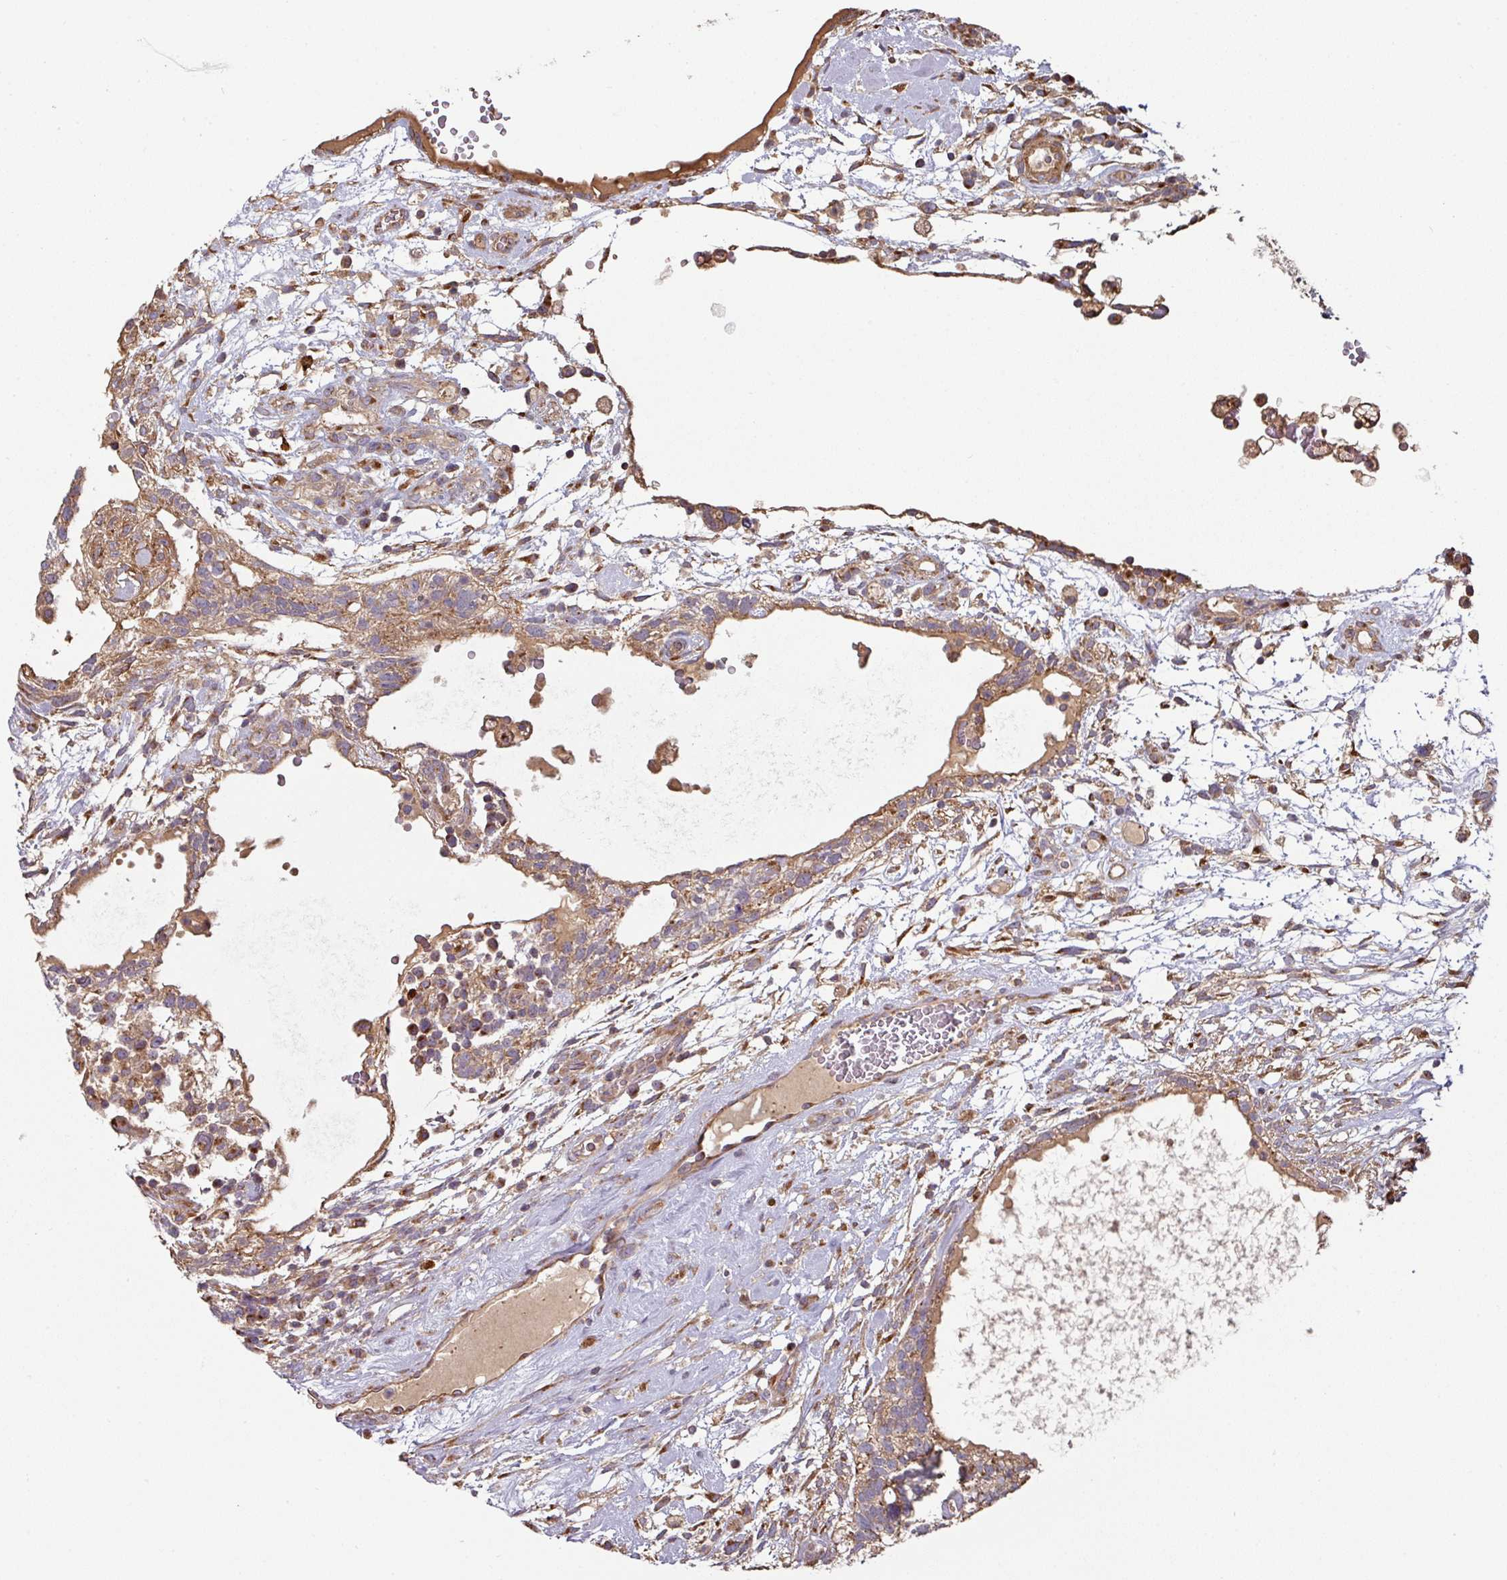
{"staining": {"intensity": "moderate", "quantity": ">75%", "location": "cytoplasmic/membranous"}, "tissue": "testis cancer", "cell_type": "Tumor cells", "image_type": "cancer", "snomed": [{"axis": "morphology", "description": "Carcinoma, Embryonal, NOS"}, {"axis": "topography", "description": "Testis"}], "caption": "Testis cancer was stained to show a protein in brown. There is medium levels of moderate cytoplasmic/membranous positivity in about >75% of tumor cells. (DAB (3,3'-diaminobenzidine) IHC, brown staining for protein, blue staining for nuclei).", "gene": "SIK1", "patient": {"sex": "male", "age": 32}}